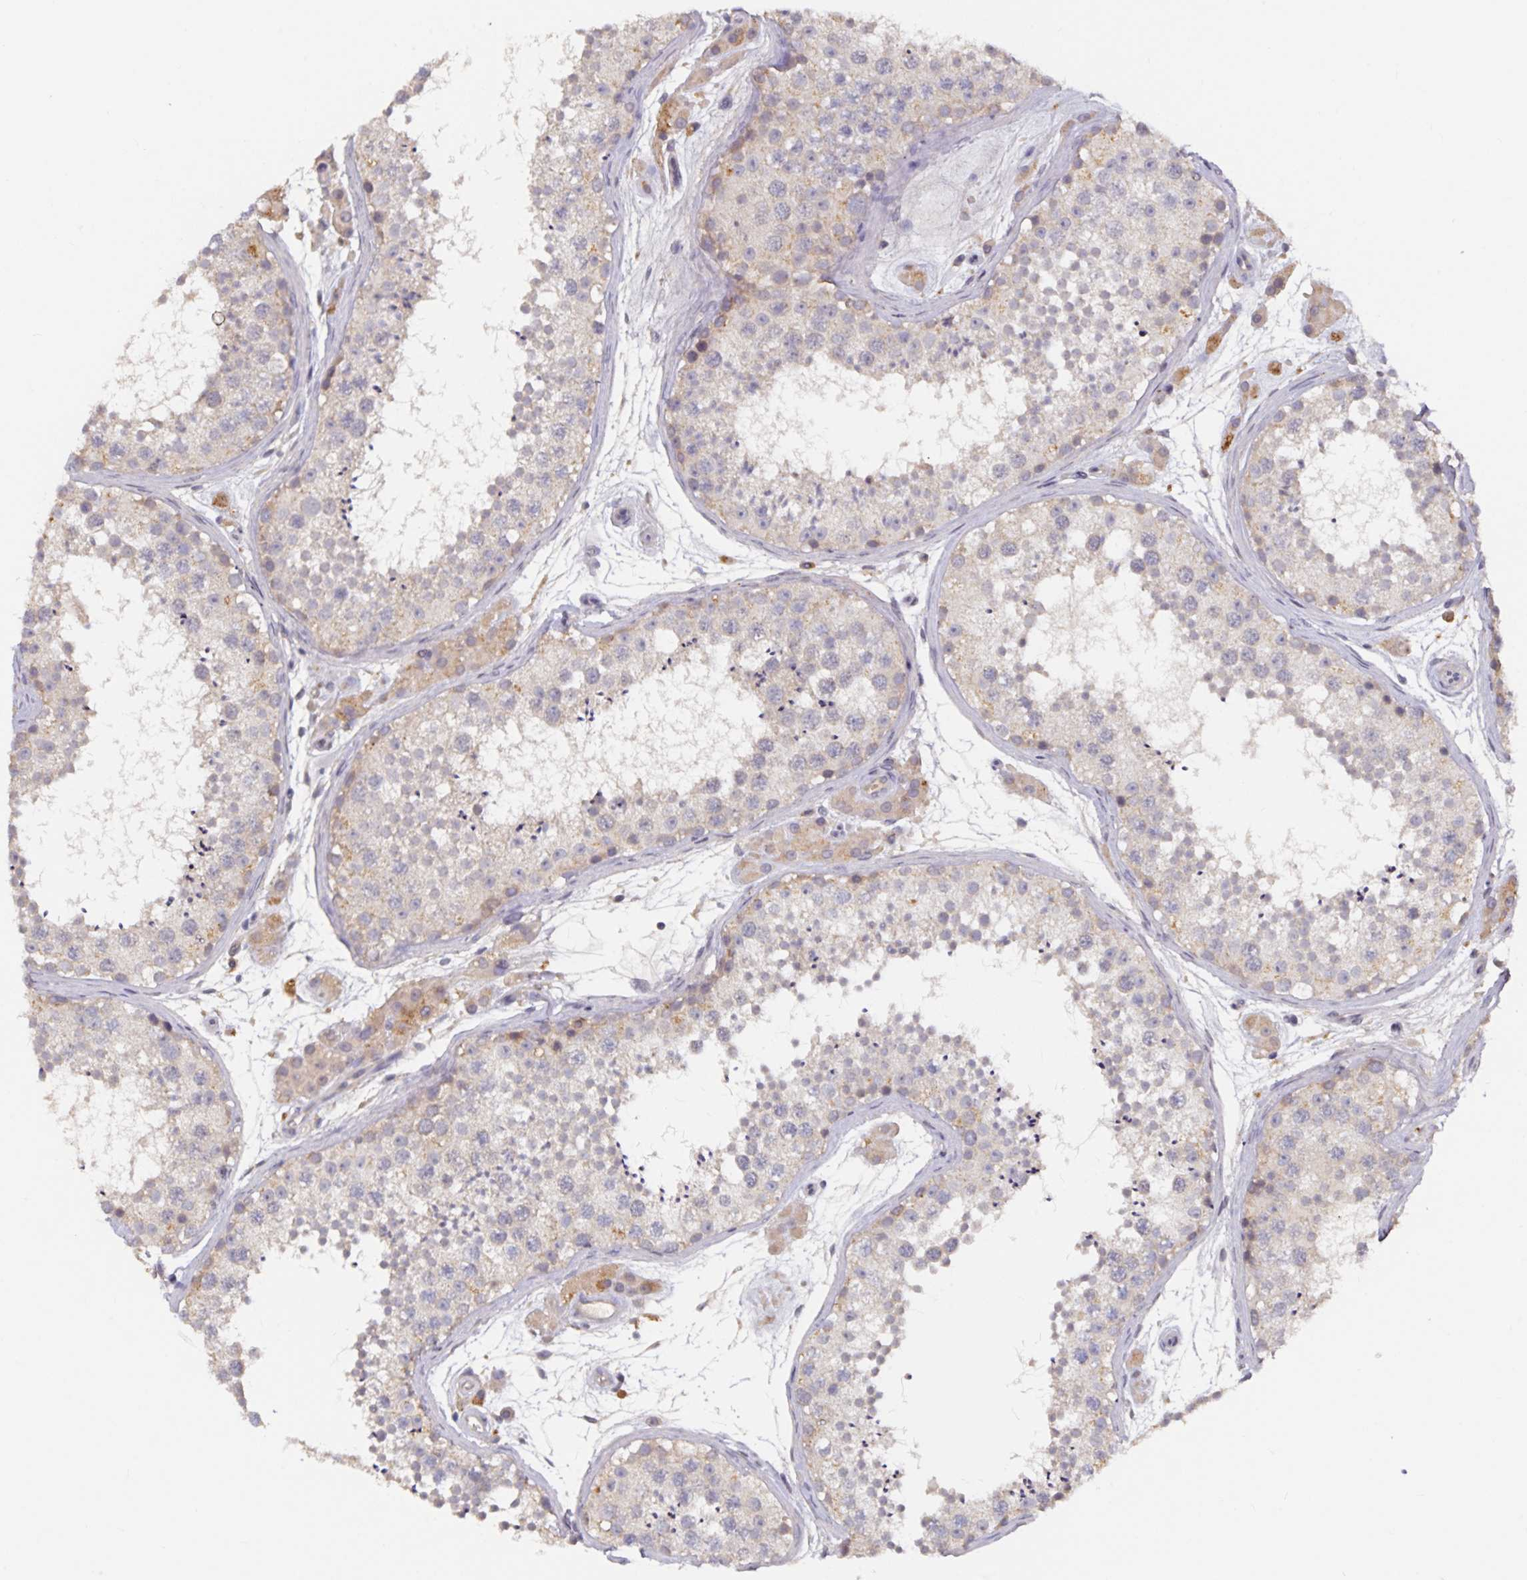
{"staining": {"intensity": "weak", "quantity": "<25%", "location": "cytoplasmic/membranous"}, "tissue": "testis", "cell_type": "Cells in seminiferous ducts", "image_type": "normal", "snomed": [{"axis": "morphology", "description": "Normal tissue, NOS"}, {"axis": "topography", "description": "Testis"}], "caption": "Histopathology image shows no protein staining in cells in seminiferous ducts of unremarkable testis.", "gene": "HEPN1", "patient": {"sex": "male", "age": 41}}